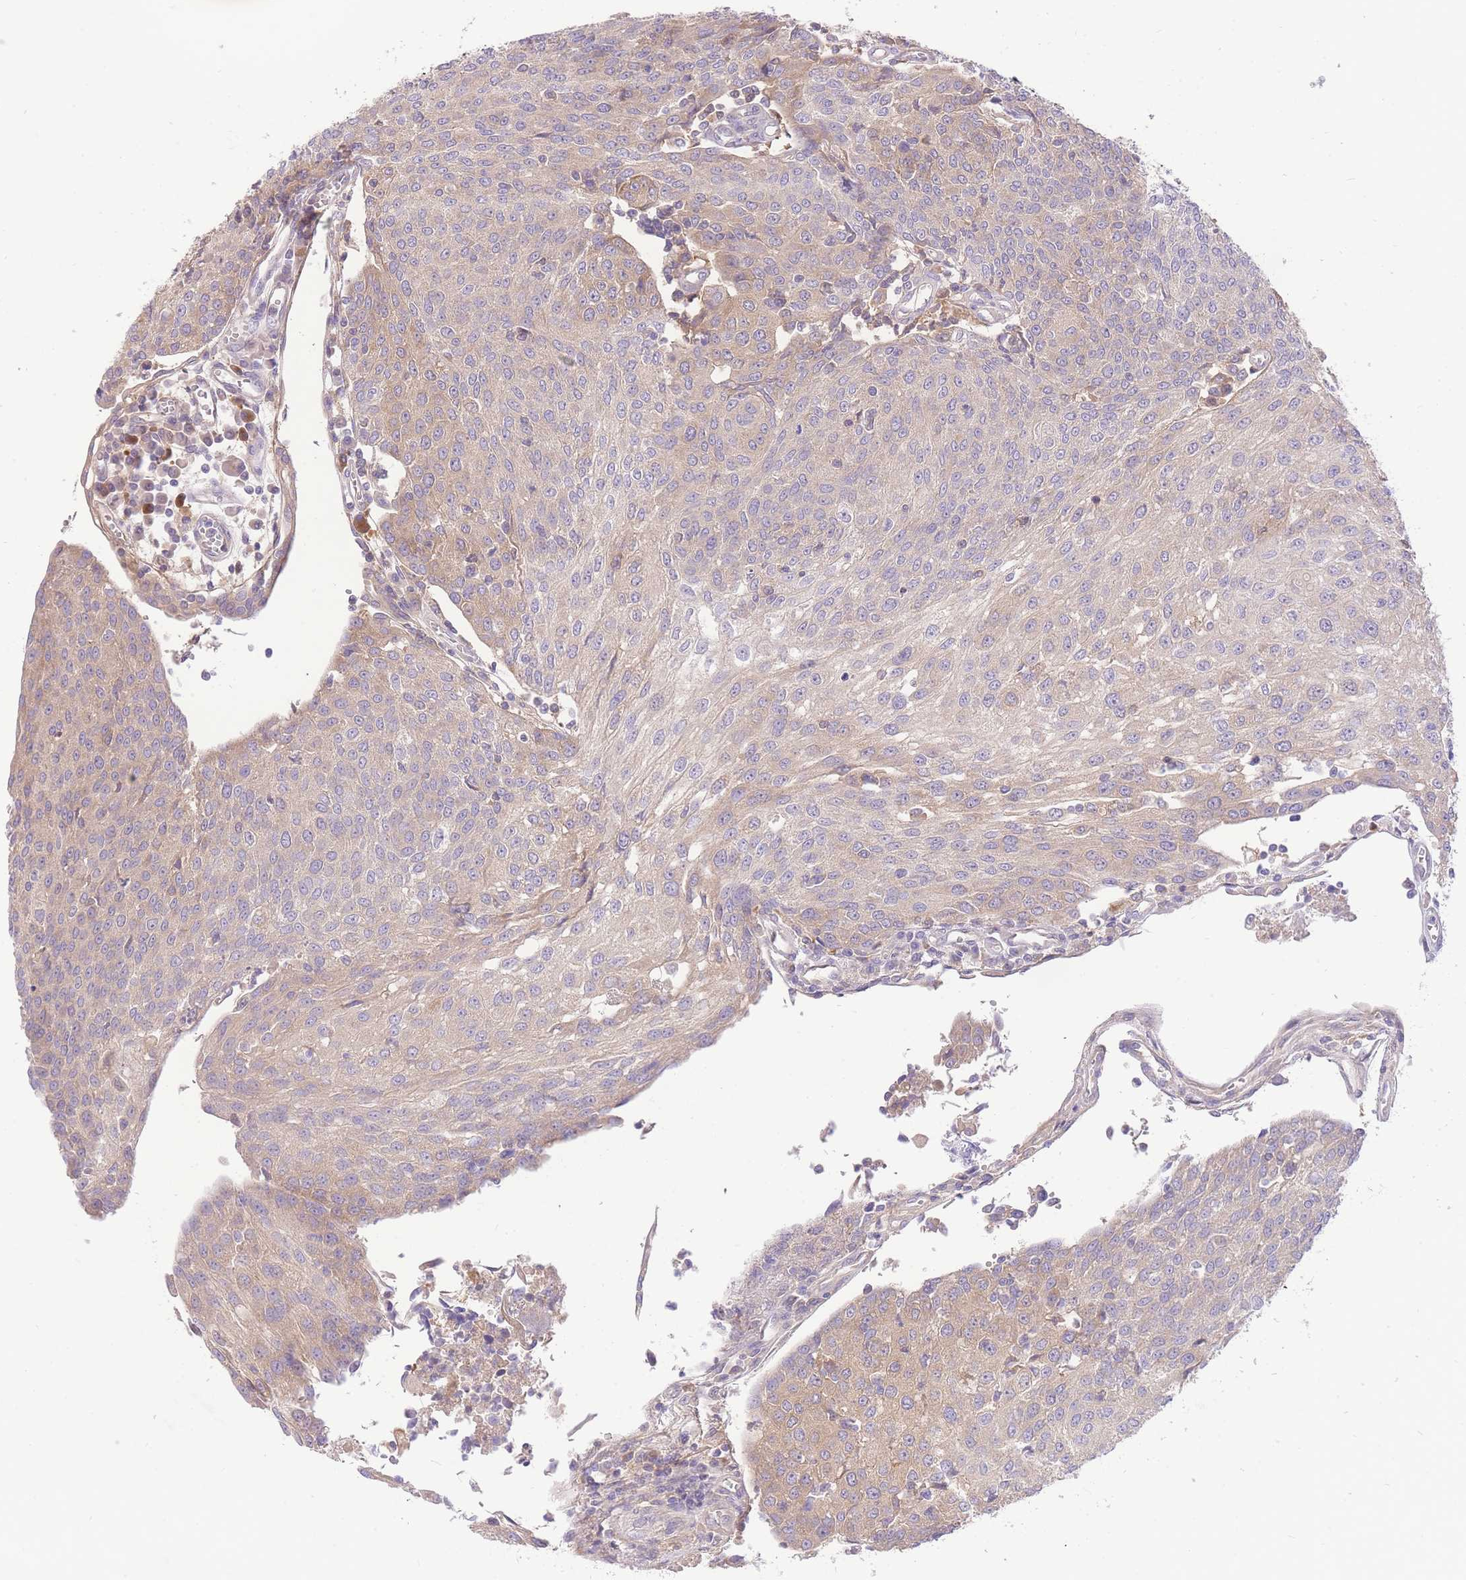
{"staining": {"intensity": "weak", "quantity": "<25%", "location": "cytoplasmic/membranous"}, "tissue": "urothelial cancer", "cell_type": "Tumor cells", "image_type": "cancer", "snomed": [{"axis": "morphology", "description": "Urothelial carcinoma, High grade"}, {"axis": "topography", "description": "Urinary bladder"}], "caption": "Tumor cells are negative for brown protein staining in high-grade urothelial carcinoma.", "gene": "LIPH", "patient": {"sex": "female", "age": 85}}